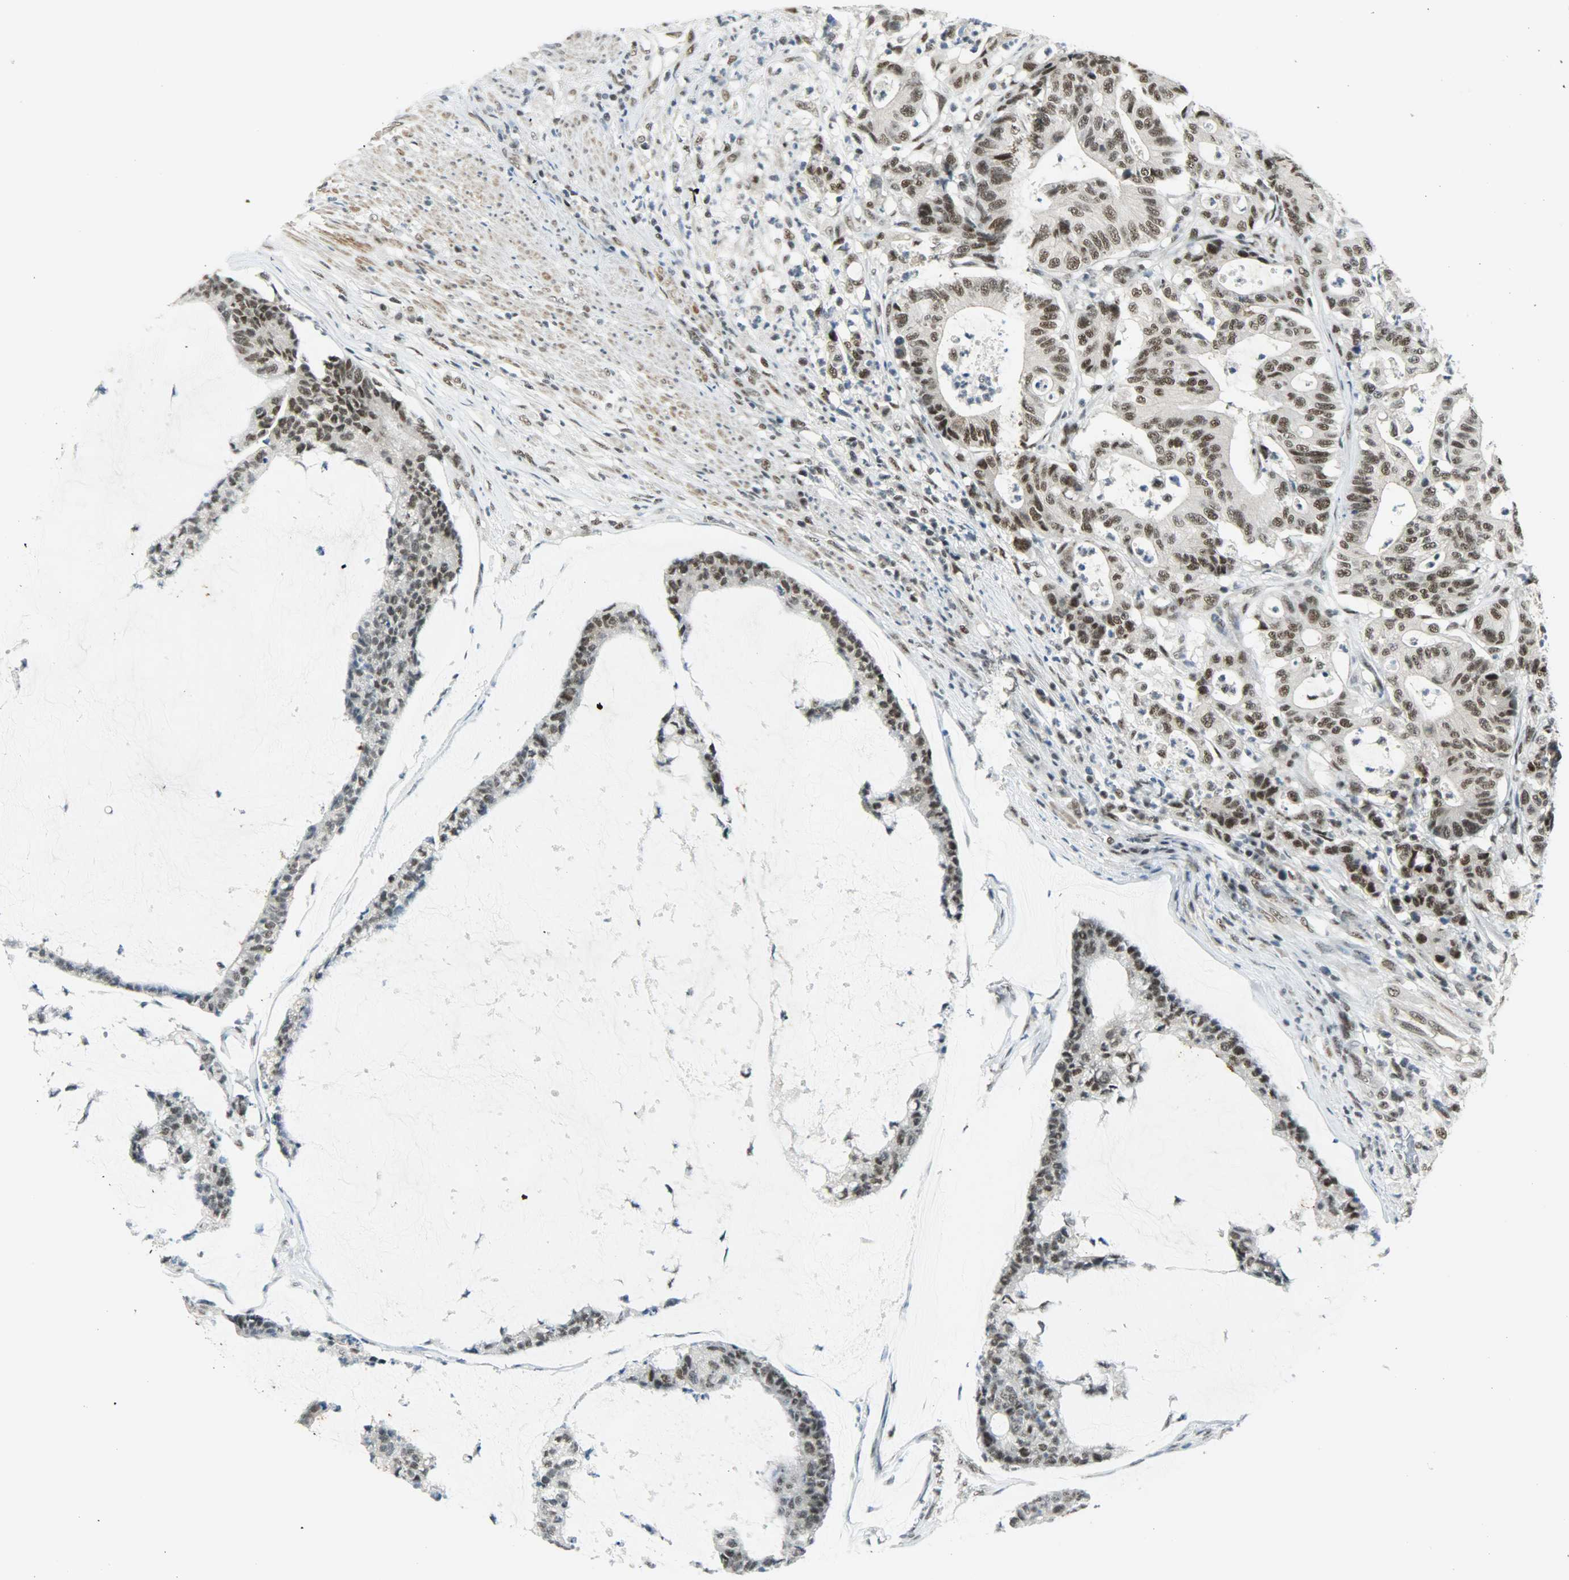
{"staining": {"intensity": "strong", "quantity": ">75%", "location": "nuclear"}, "tissue": "colorectal cancer", "cell_type": "Tumor cells", "image_type": "cancer", "snomed": [{"axis": "morphology", "description": "Adenocarcinoma, NOS"}, {"axis": "topography", "description": "Colon"}], "caption": "Colorectal adenocarcinoma stained for a protein exhibits strong nuclear positivity in tumor cells.", "gene": "SUGP1", "patient": {"sex": "female", "age": 84}}